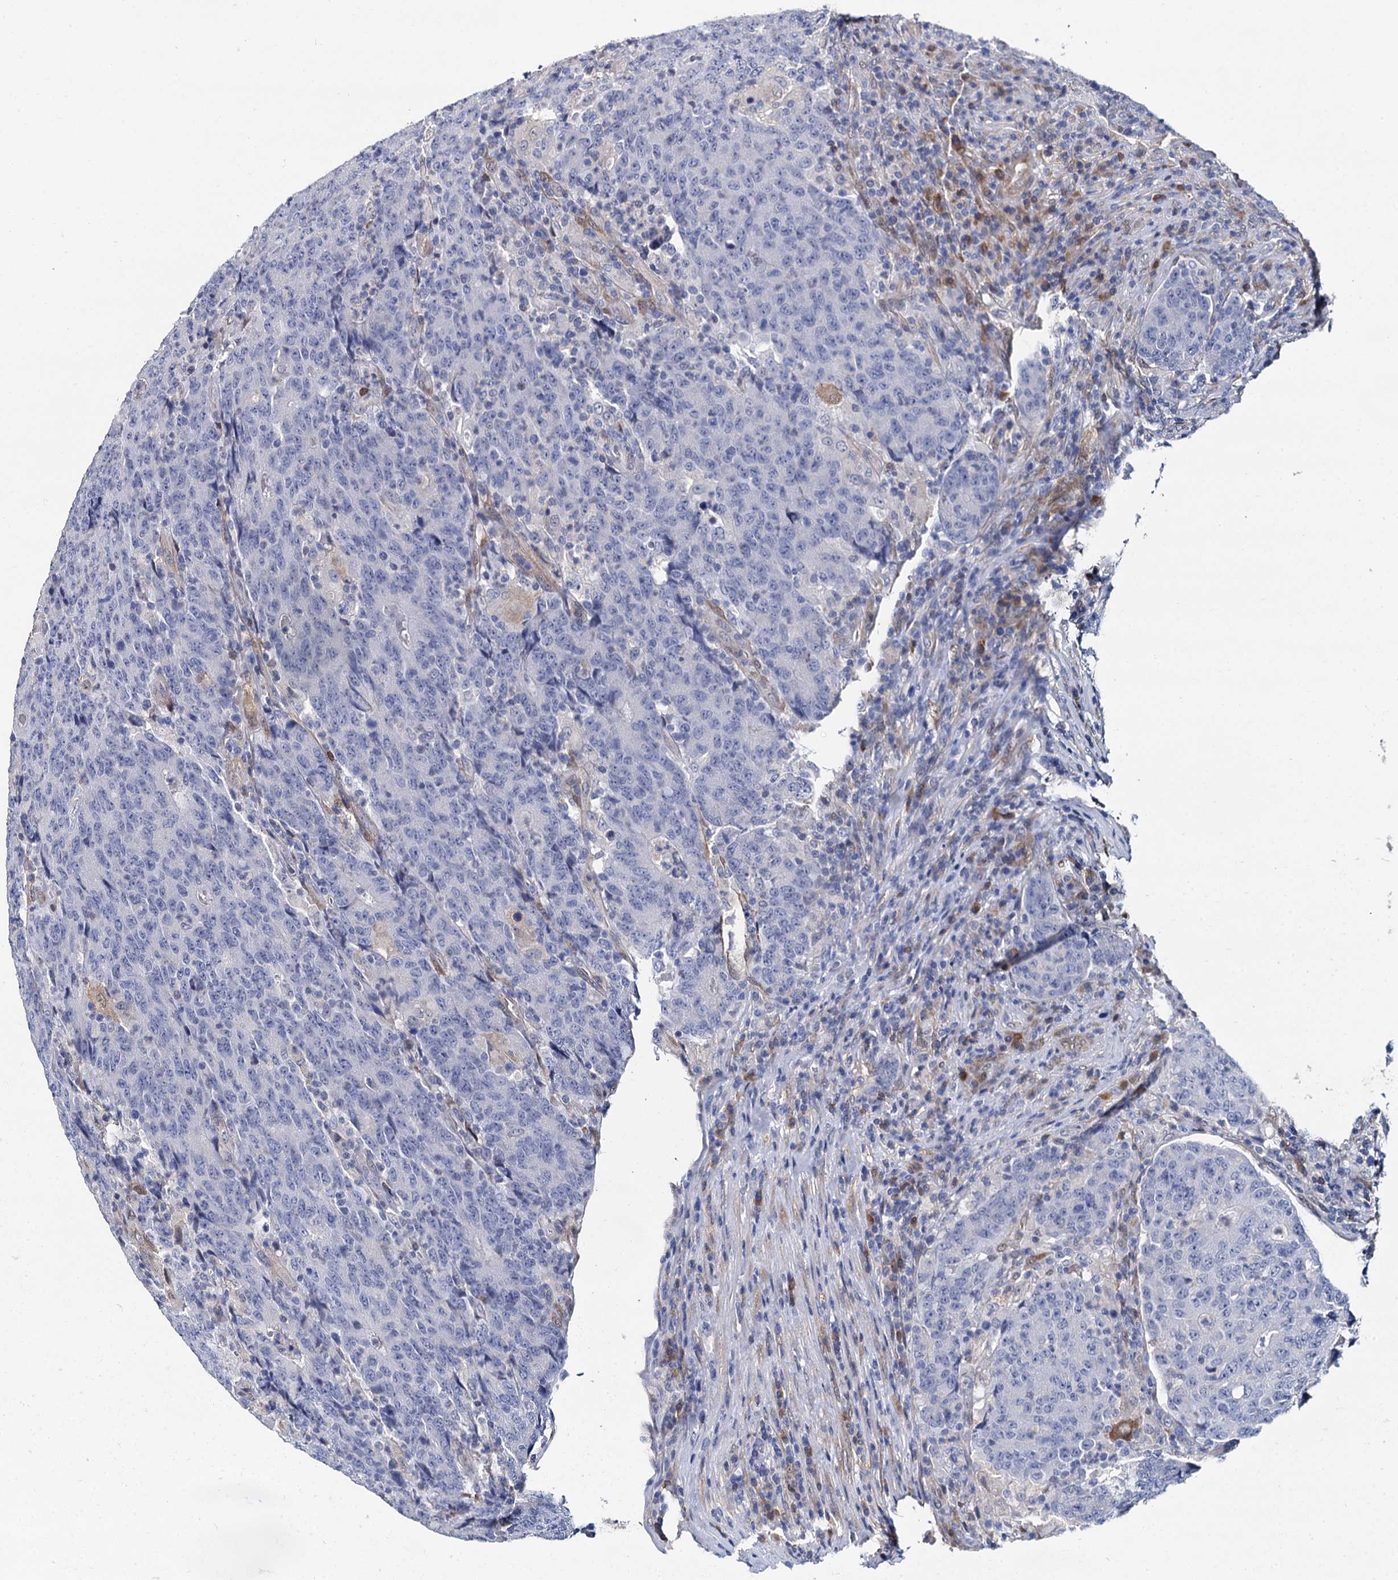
{"staining": {"intensity": "negative", "quantity": "none", "location": "none"}, "tissue": "colorectal cancer", "cell_type": "Tumor cells", "image_type": "cancer", "snomed": [{"axis": "morphology", "description": "Adenocarcinoma, NOS"}, {"axis": "topography", "description": "Colon"}], "caption": "Image shows no significant protein staining in tumor cells of colorectal adenocarcinoma.", "gene": "GSTM3", "patient": {"sex": "female", "age": 75}}